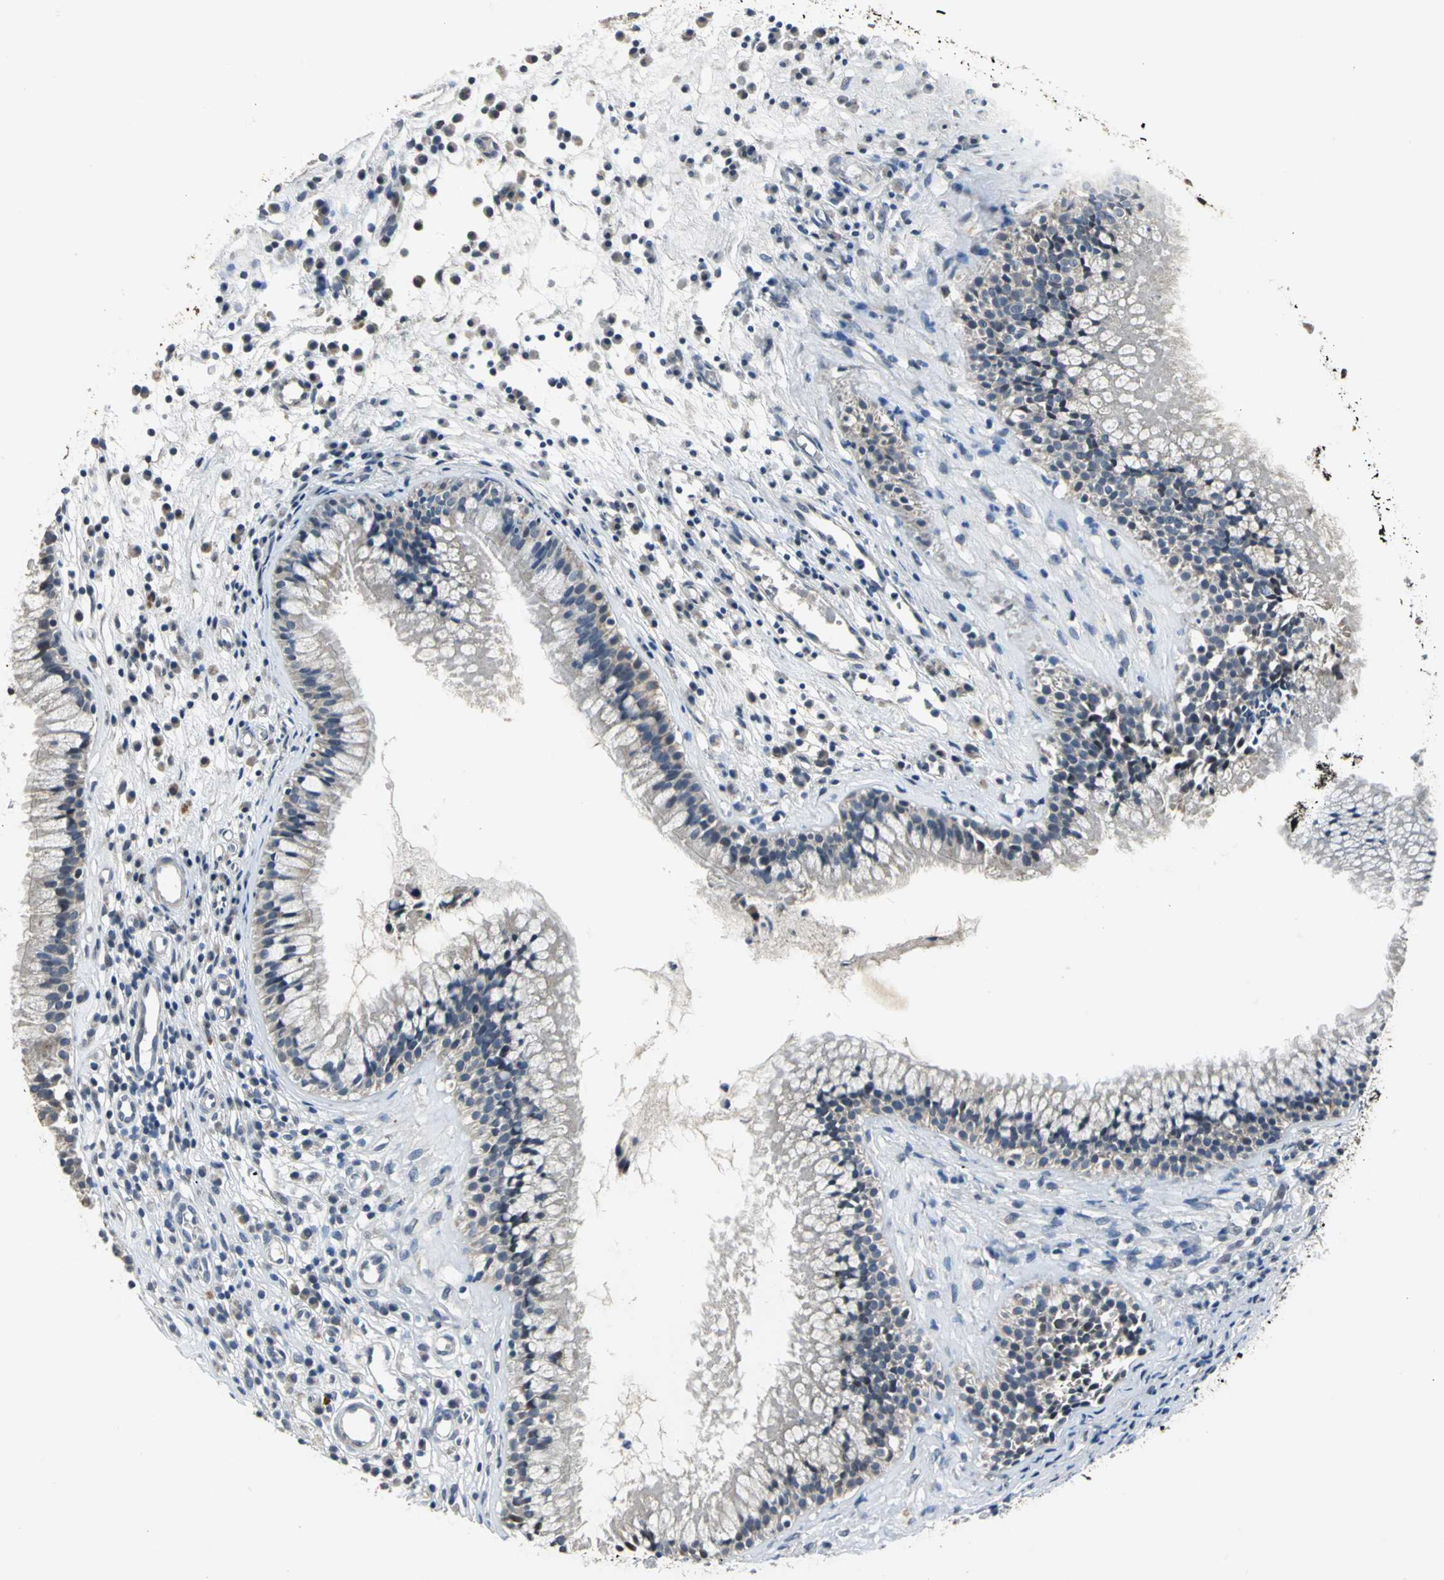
{"staining": {"intensity": "weak", "quantity": "25%-75%", "location": "cytoplasmic/membranous"}, "tissue": "nasopharynx", "cell_type": "Respiratory epithelial cells", "image_type": "normal", "snomed": [{"axis": "morphology", "description": "Normal tissue, NOS"}, {"axis": "topography", "description": "Nasopharynx"}], "caption": "DAB immunohistochemical staining of normal human nasopharynx reveals weak cytoplasmic/membranous protein expression in about 25%-75% of respiratory epithelial cells.", "gene": "JADE3", "patient": {"sex": "male", "age": 21}}